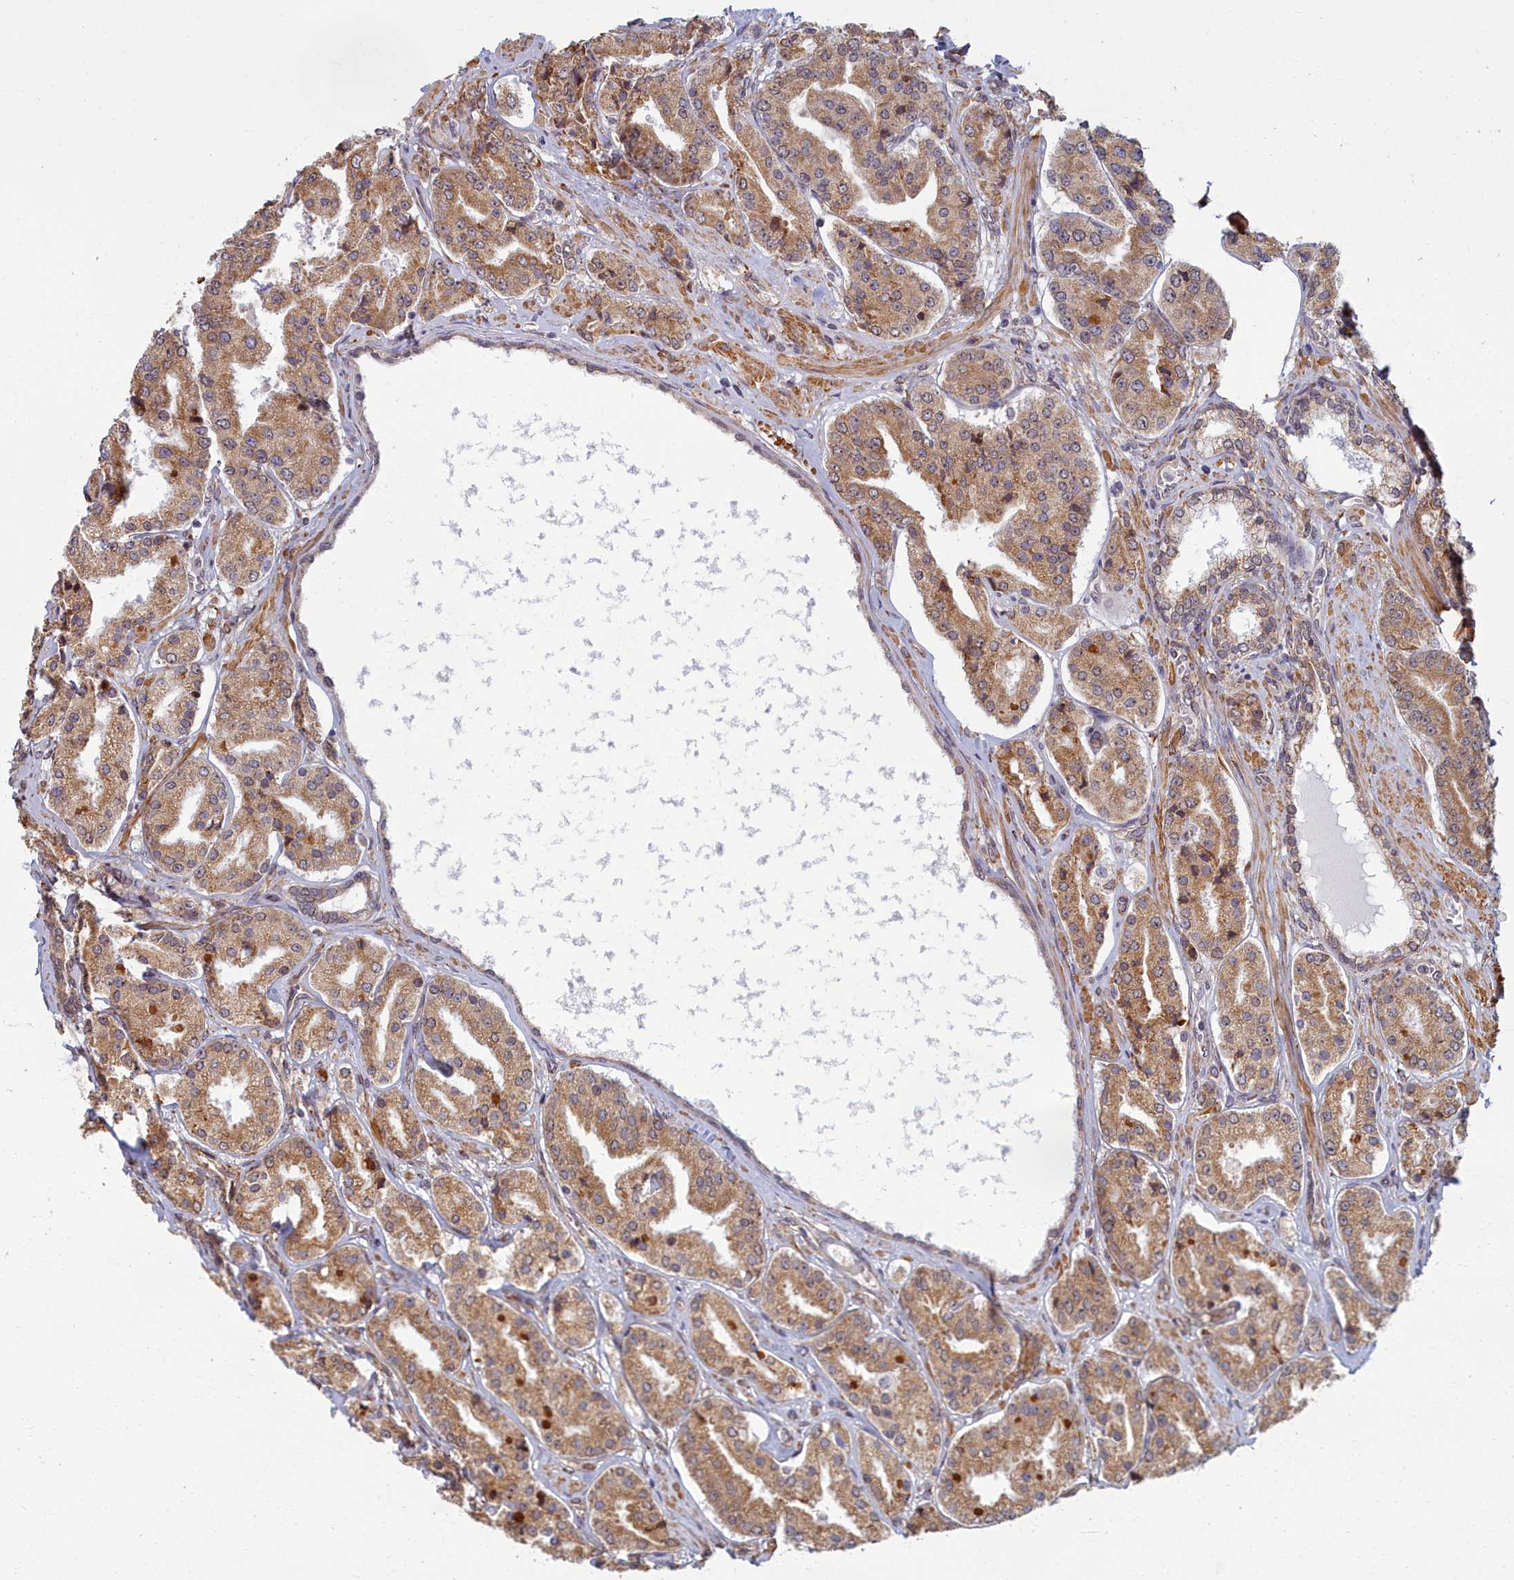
{"staining": {"intensity": "moderate", "quantity": ">75%", "location": "cytoplasmic/membranous"}, "tissue": "prostate cancer", "cell_type": "Tumor cells", "image_type": "cancer", "snomed": [{"axis": "morphology", "description": "Adenocarcinoma, High grade"}, {"axis": "topography", "description": "Prostate"}], "caption": "The photomicrograph demonstrates a brown stain indicating the presence of a protein in the cytoplasmic/membranous of tumor cells in adenocarcinoma (high-grade) (prostate). Ihc stains the protein in brown and the nuclei are stained blue.", "gene": "MAK16", "patient": {"sex": "male", "age": 63}}